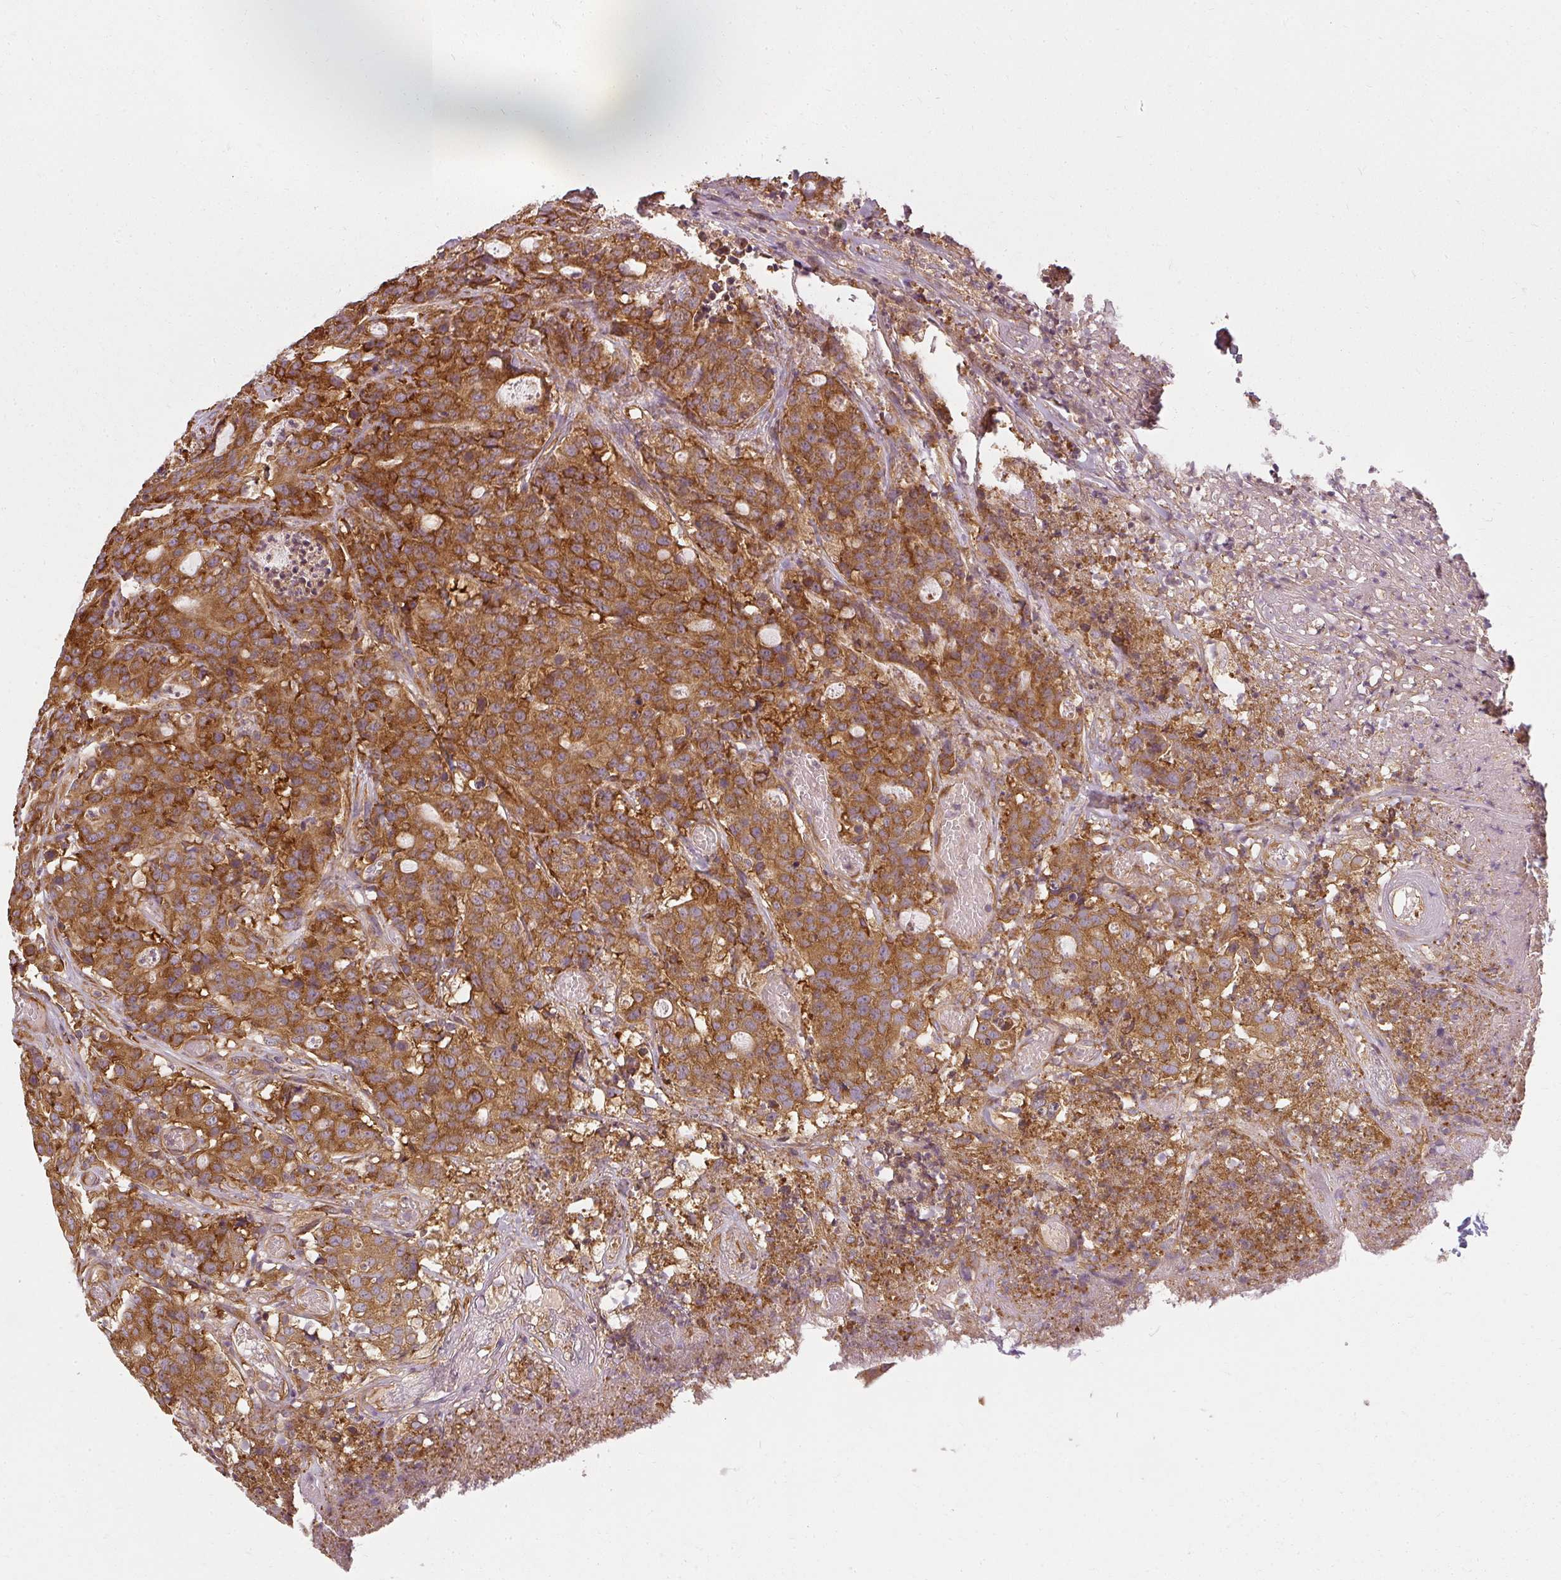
{"staining": {"intensity": "strong", "quantity": ">75%", "location": "cytoplasmic/membranous"}, "tissue": "colorectal cancer", "cell_type": "Tumor cells", "image_type": "cancer", "snomed": [{"axis": "morphology", "description": "Adenocarcinoma, NOS"}, {"axis": "topography", "description": "Colon"}], "caption": "Colorectal cancer (adenocarcinoma) was stained to show a protein in brown. There is high levels of strong cytoplasmic/membranous staining in about >75% of tumor cells. The protein is stained brown, and the nuclei are stained in blue (DAB (3,3'-diaminobenzidine) IHC with brightfield microscopy, high magnification).", "gene": "RPL24", "patient": {"sex": "male", "age": 83}}